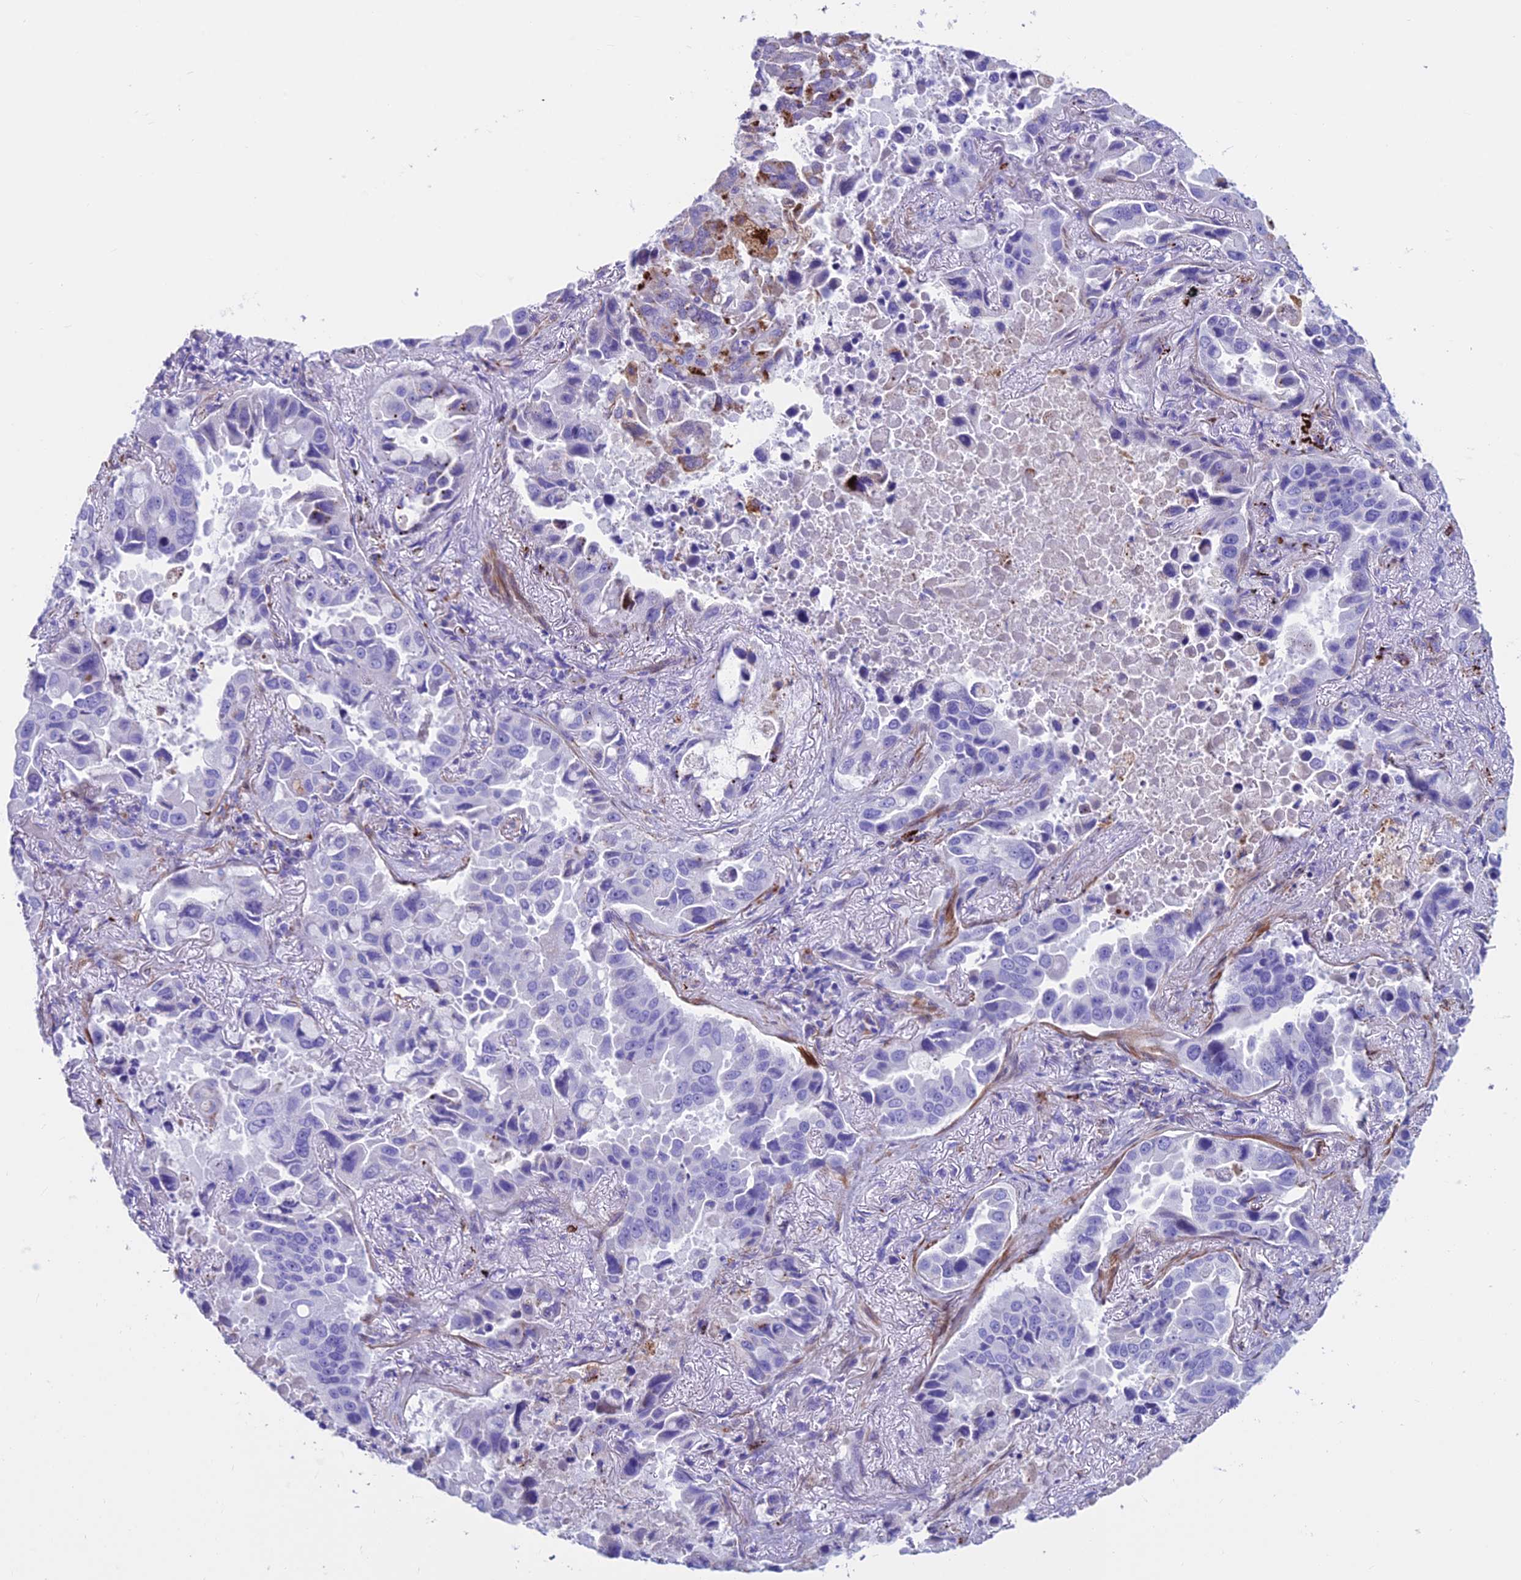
{"staining": {"intensity": "negative", "quantity": "none", "location": "none"}, "tissue": "lung cancer", "cell_type": "Tumor cells", "image_type": "cancer", "snomed": [{"axis": "morphology", "description": "Adenocarcinoma, NOS"}, {"axis": "topography", "description": "Lung"}], "caption": "Lung cancer (adenocarcinoma) was stained to show a protein in brown. There is no significant staining in tumor cells.", "gene": "GNG11", "patient": {"sex": "male", "age": 64}}